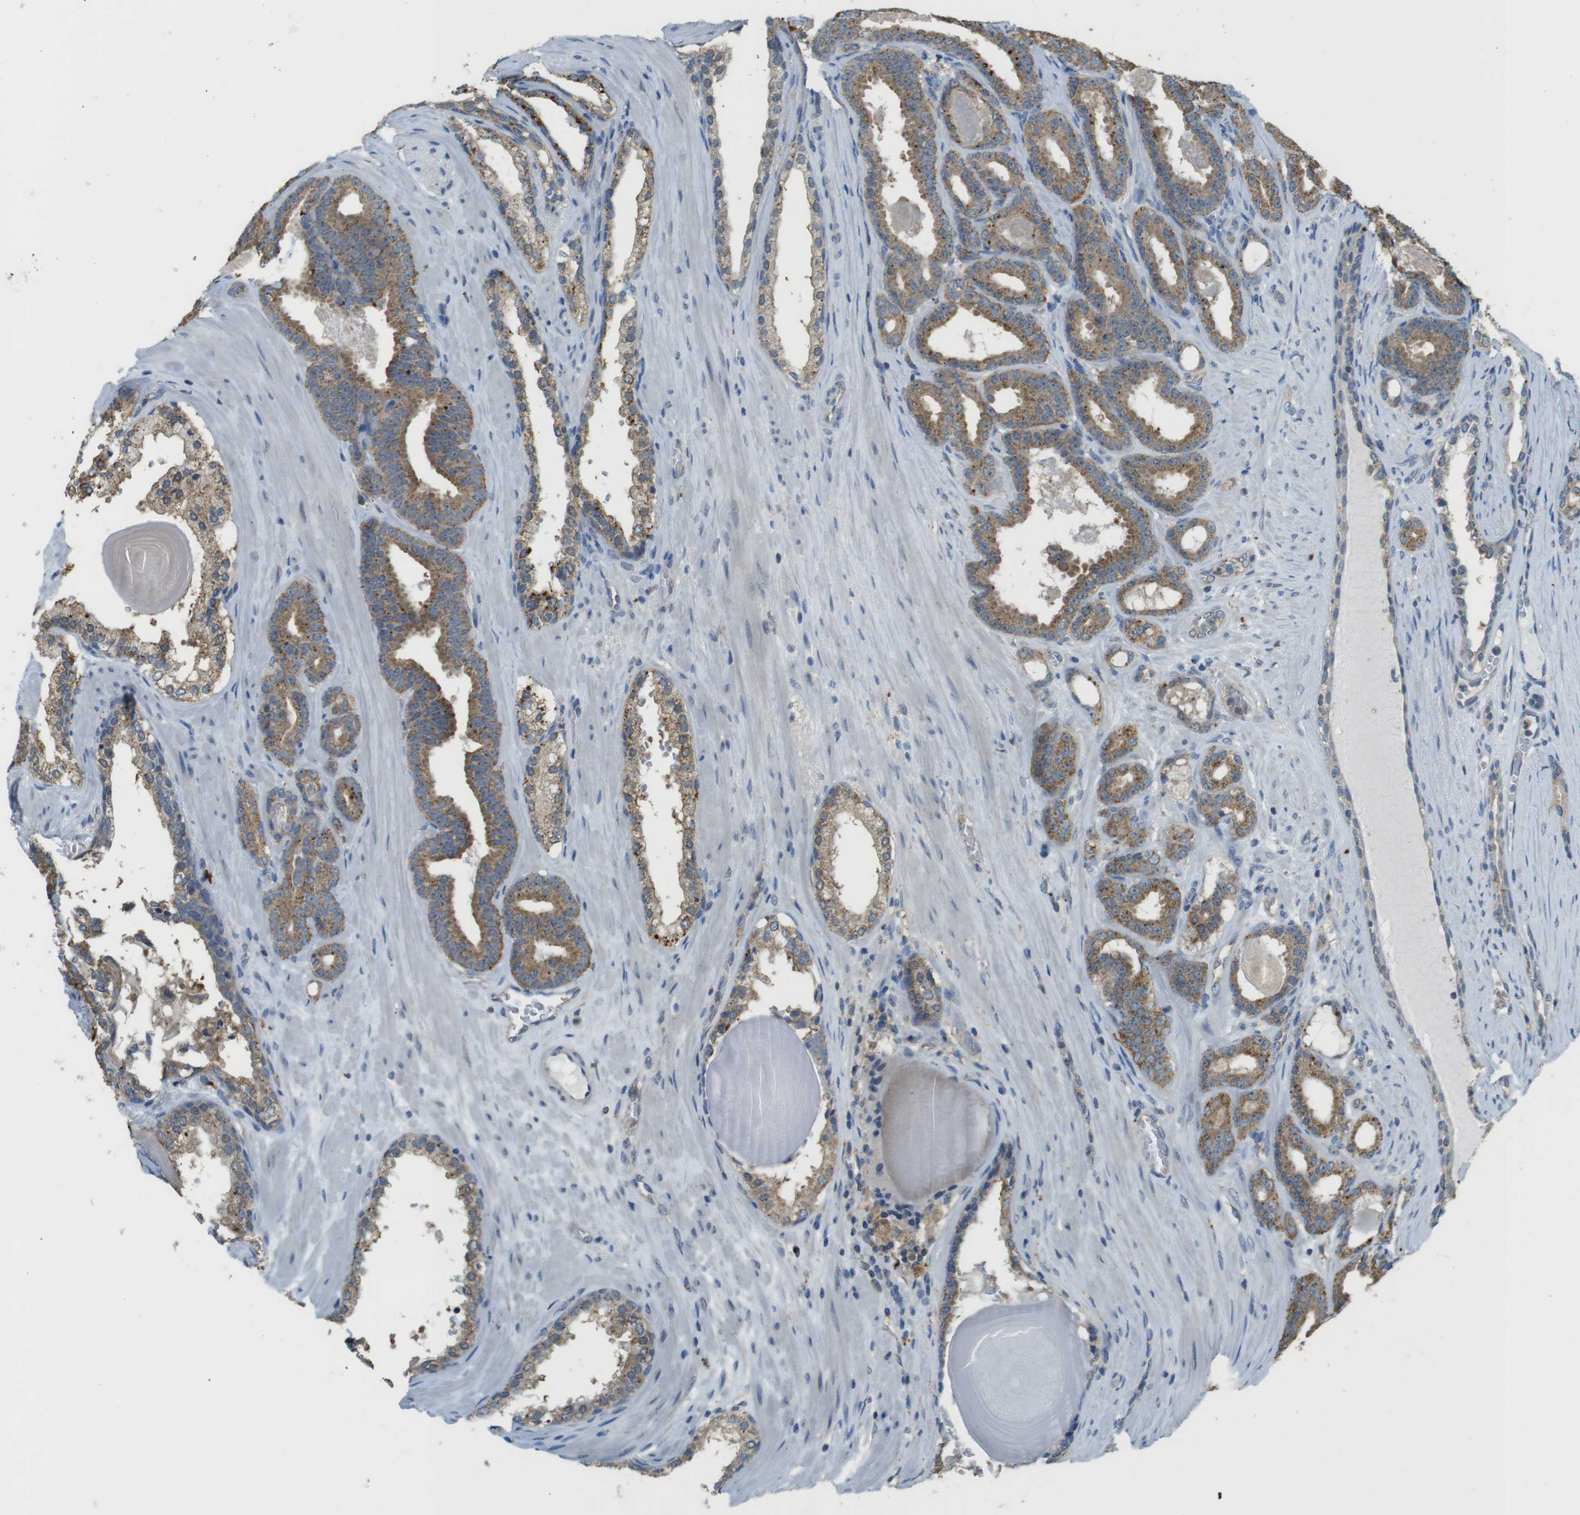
{"staining": {"intensity": "moderate", "quantity": ">75%", "location": "cytoplasmic/membranous"}, "tissue": "prostate cancer", "cell_type": "Tumor cells", "image_type": "cancer", "snomed": [{"axis": "morphology", "description": "Adenocarcinoma, High grade"}, {"axis": "topography", "description": "Prostate"}], "caption": "Tumor cells show medium levels of moderate cytoplasmic/membranous staining in about >75% of cells in human prostate high-grade adenocarcinoma.", "gene": "BRI3BP", "patient": {"sex": "male", "age": 60}}